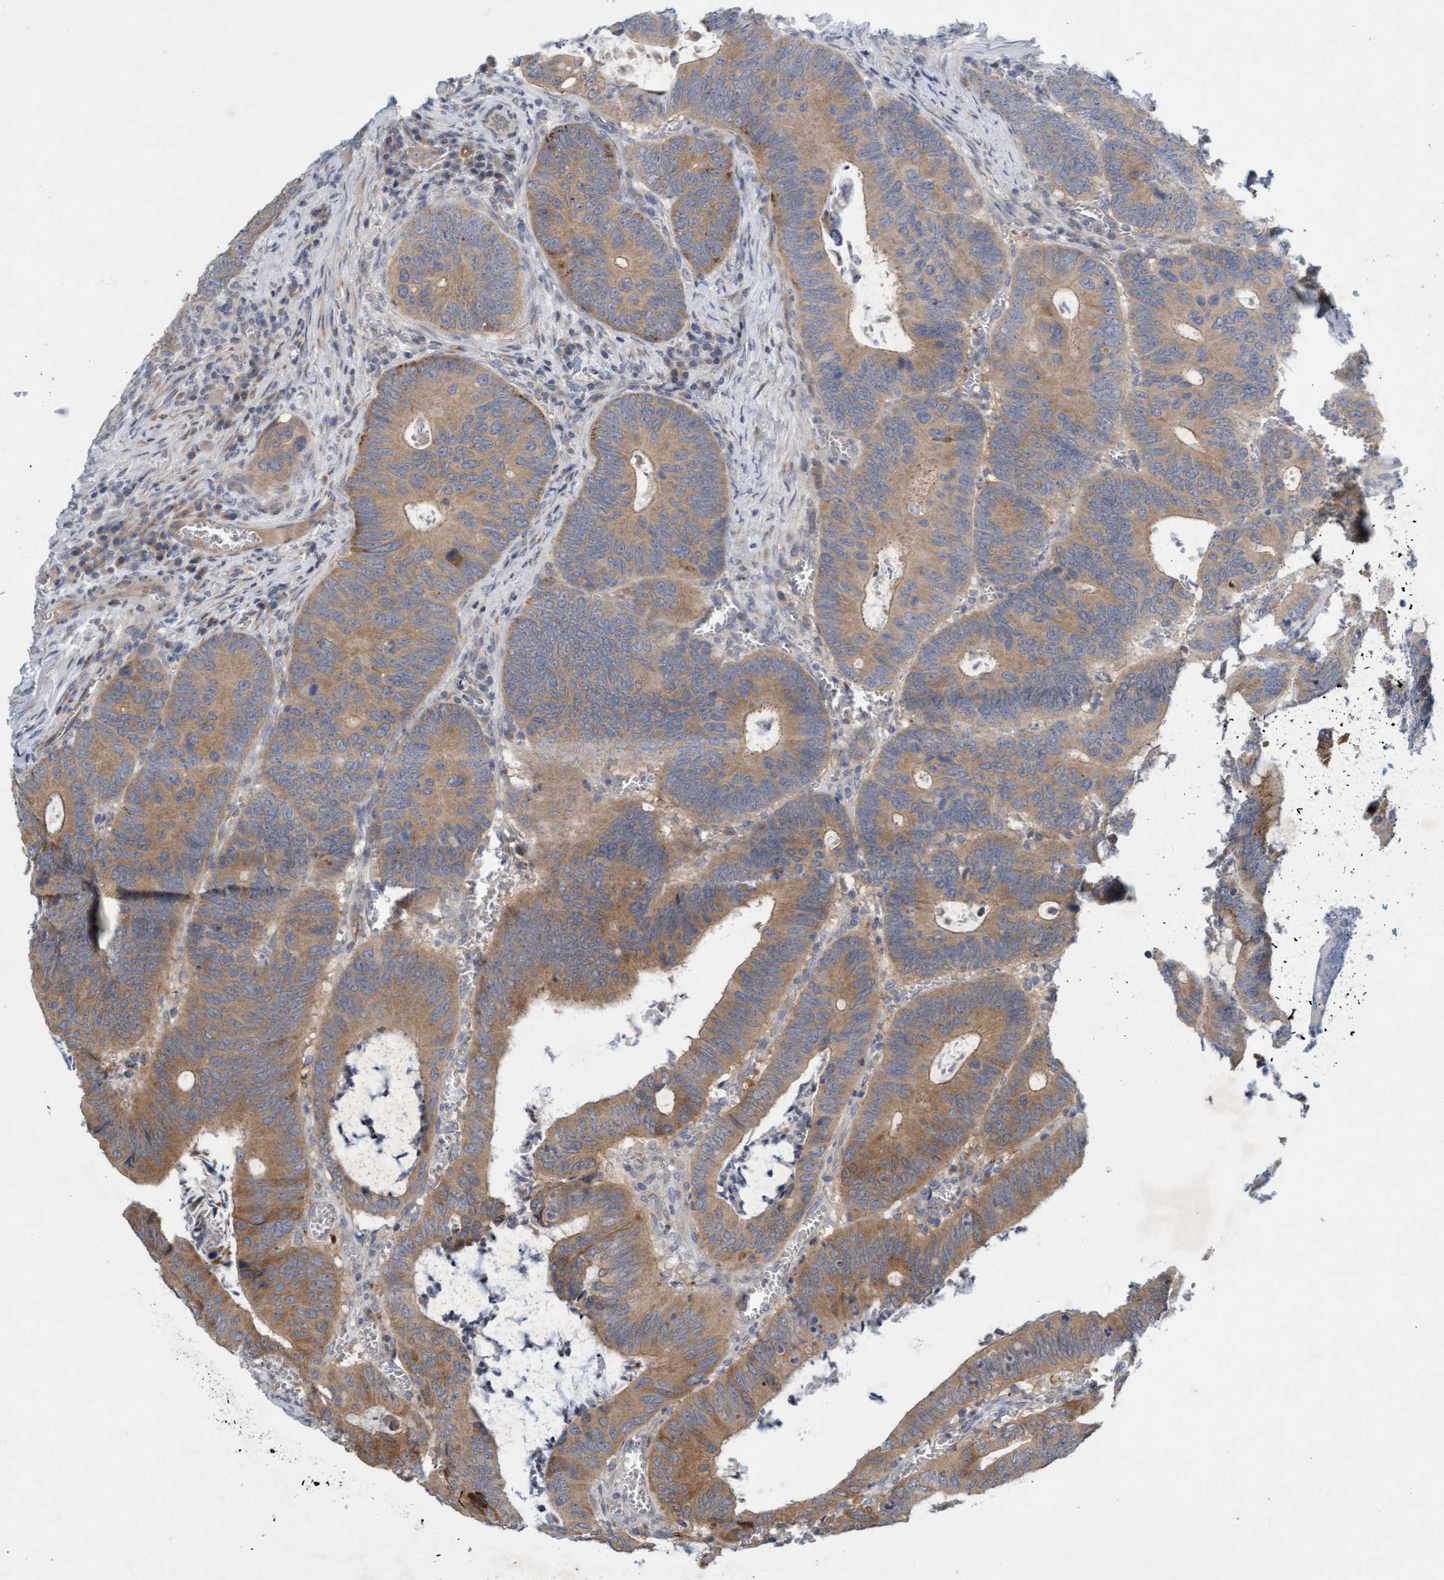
{"staining": {"intensity": "moderate", "quantity": ">75%", "location": "cytoplasmic/membranous"}, "tissue": "colorectal cancer", "cell_type": "Tumor cells", "image_type": "cancer", "snomed": [{"axis": "morphology", "description": "Inflammation, NOS"}, {"axis": "morphology", "description": "Adenocarcinoma, NOS"}, {"axis": "topography", "description": "Colon"}], "caption": "A medium amount of moderate cytoplasmic/membranous expression is identified in about >75% of tumor cells in colorectal adenocarcinoma tissue. (DAB (3,3'-diaminobenzidine) = brown stain, brightfield microscopy at high magnification).", "gene": "DDHD2", "patient": {"sex": "male", "age": 72}}